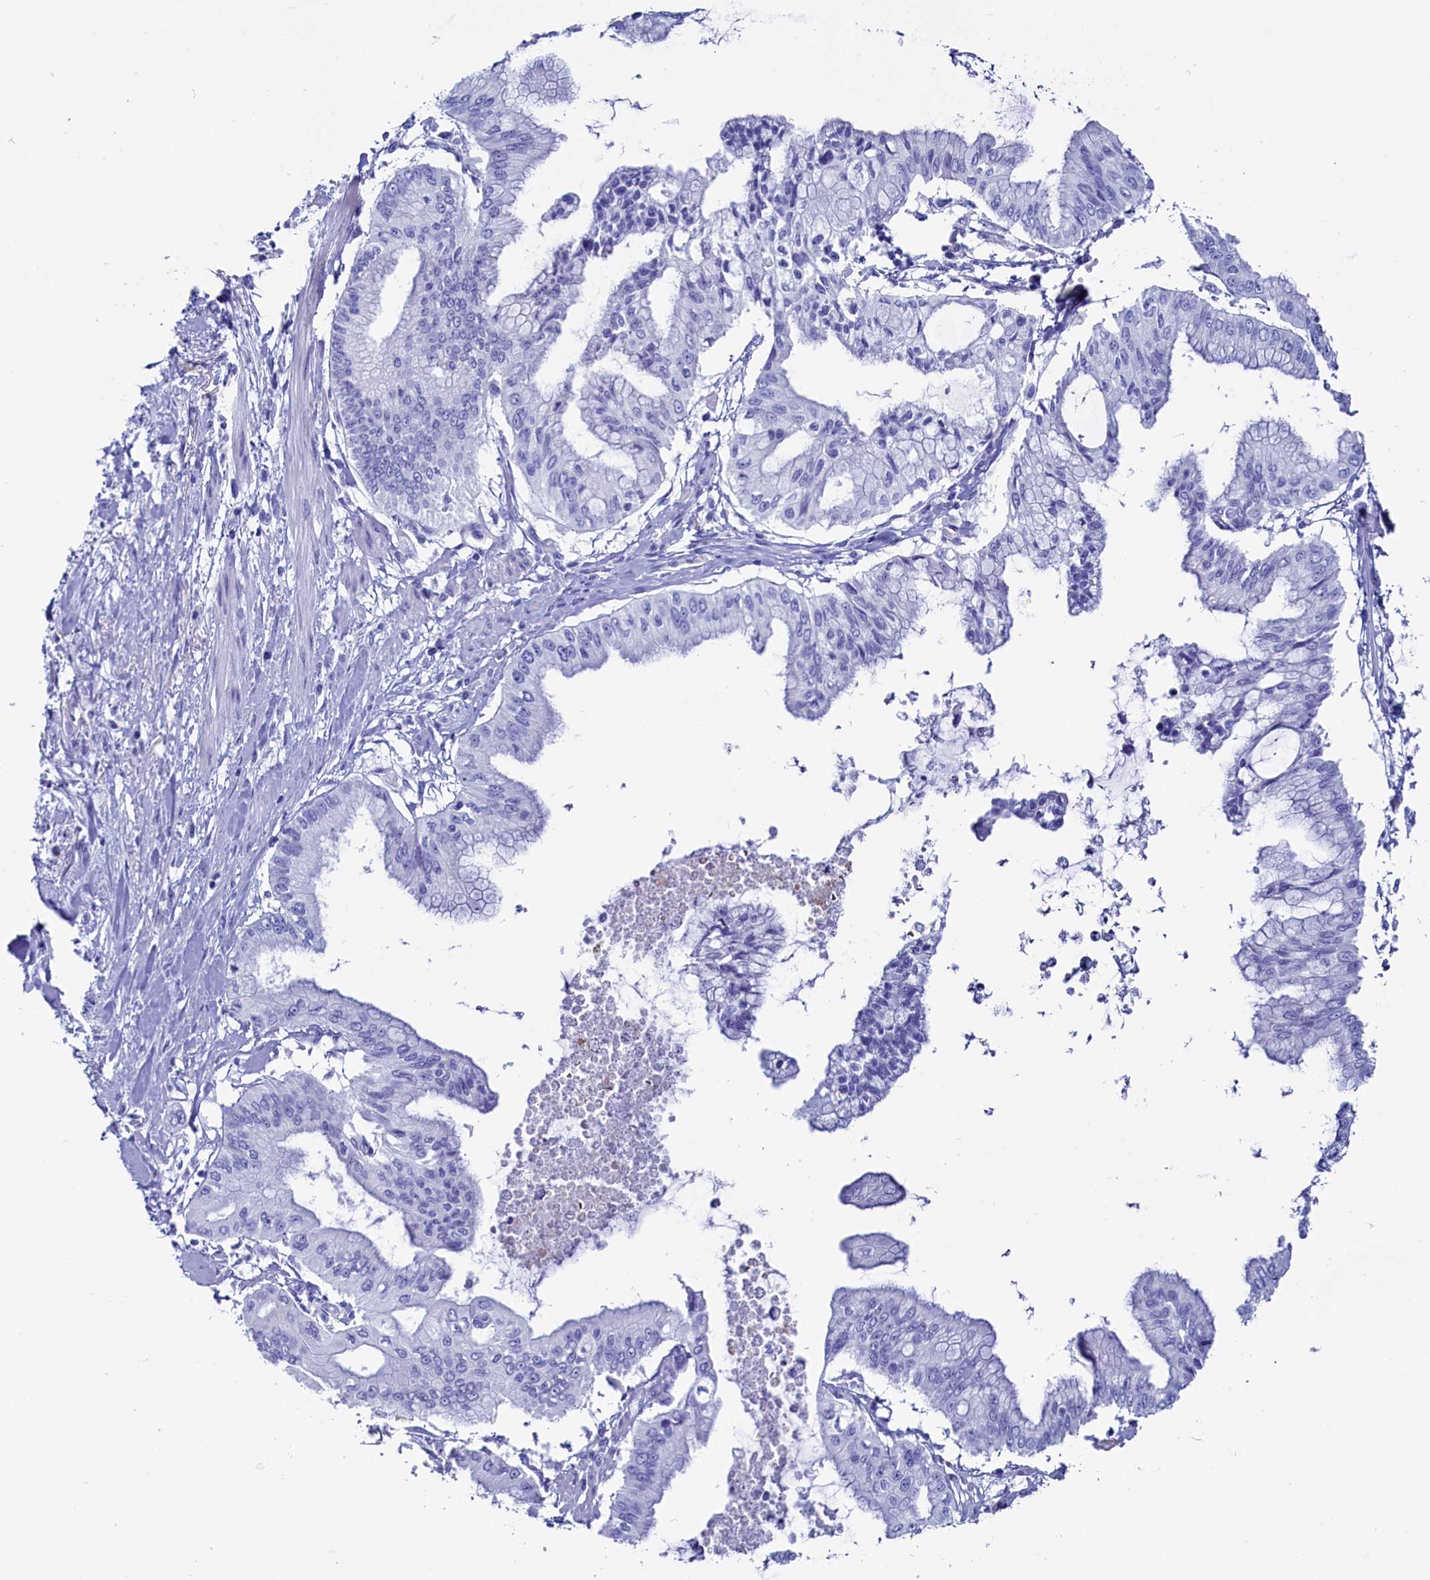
{"staining": {"intensity": "negative", "quantity": "none", "location": "none"}, "tissue": "pancreatic cancer", "cell_type": "Tumor cells", "image_type": "cancer", "snomed": [{"axis": "morphology", "description": "Adenocarcinoma, NOS"}, {"axis": "topography", "description": "Pancreas"}], "caption": "Tumor cells show no significant positivity in pancreatic adenocarcinoma.", "gene": "ANKRD29", "patient": {"sex": "male", "age": 46}}